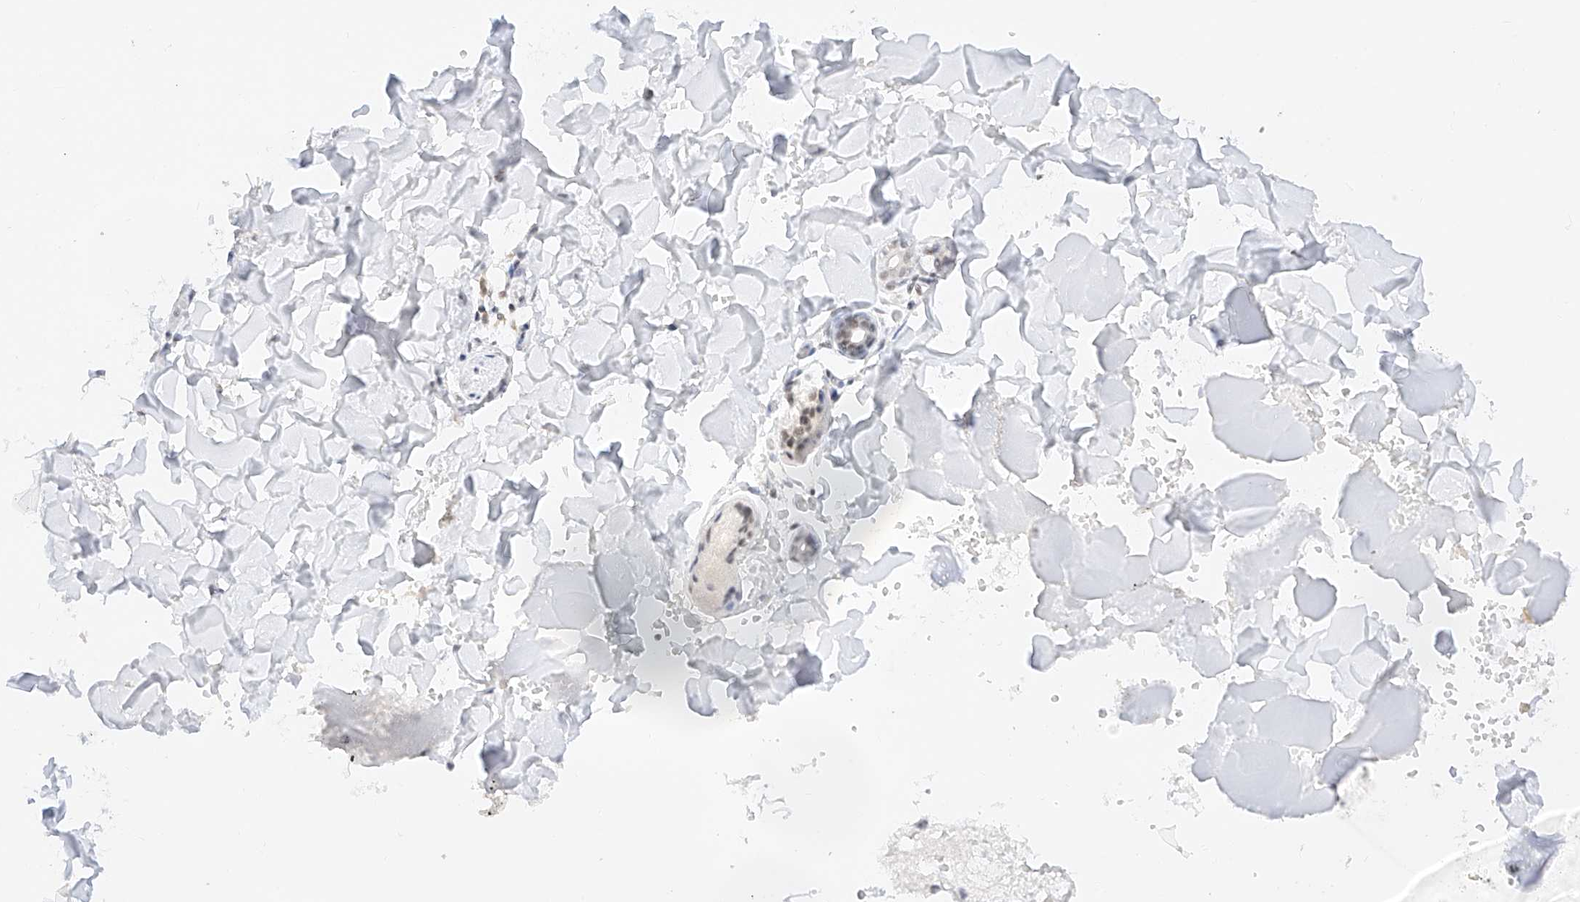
{"staining": {"intensity": "negative", "quantity": "none", "location": "none"}, "tissue": "skin", "cell_type": "Fibroblasts", "image_type": "normal", "snomed": [{"axis": "morphology", "description": "Normal tissue, NOS"}, {"axis": "topography", "description": "Skin"}], "caption": "Immunohistochemistry (IHC) image of benign skin: human skin stained with DAB (3,3'-diaminobenzidine) demonstrates no significant protein staining in fibroblasts. (Immunohistochemistry, brightfield microscopy, high magnification).", "gene": "NRF1", "patient": {"sex": "female", "age": 17}}